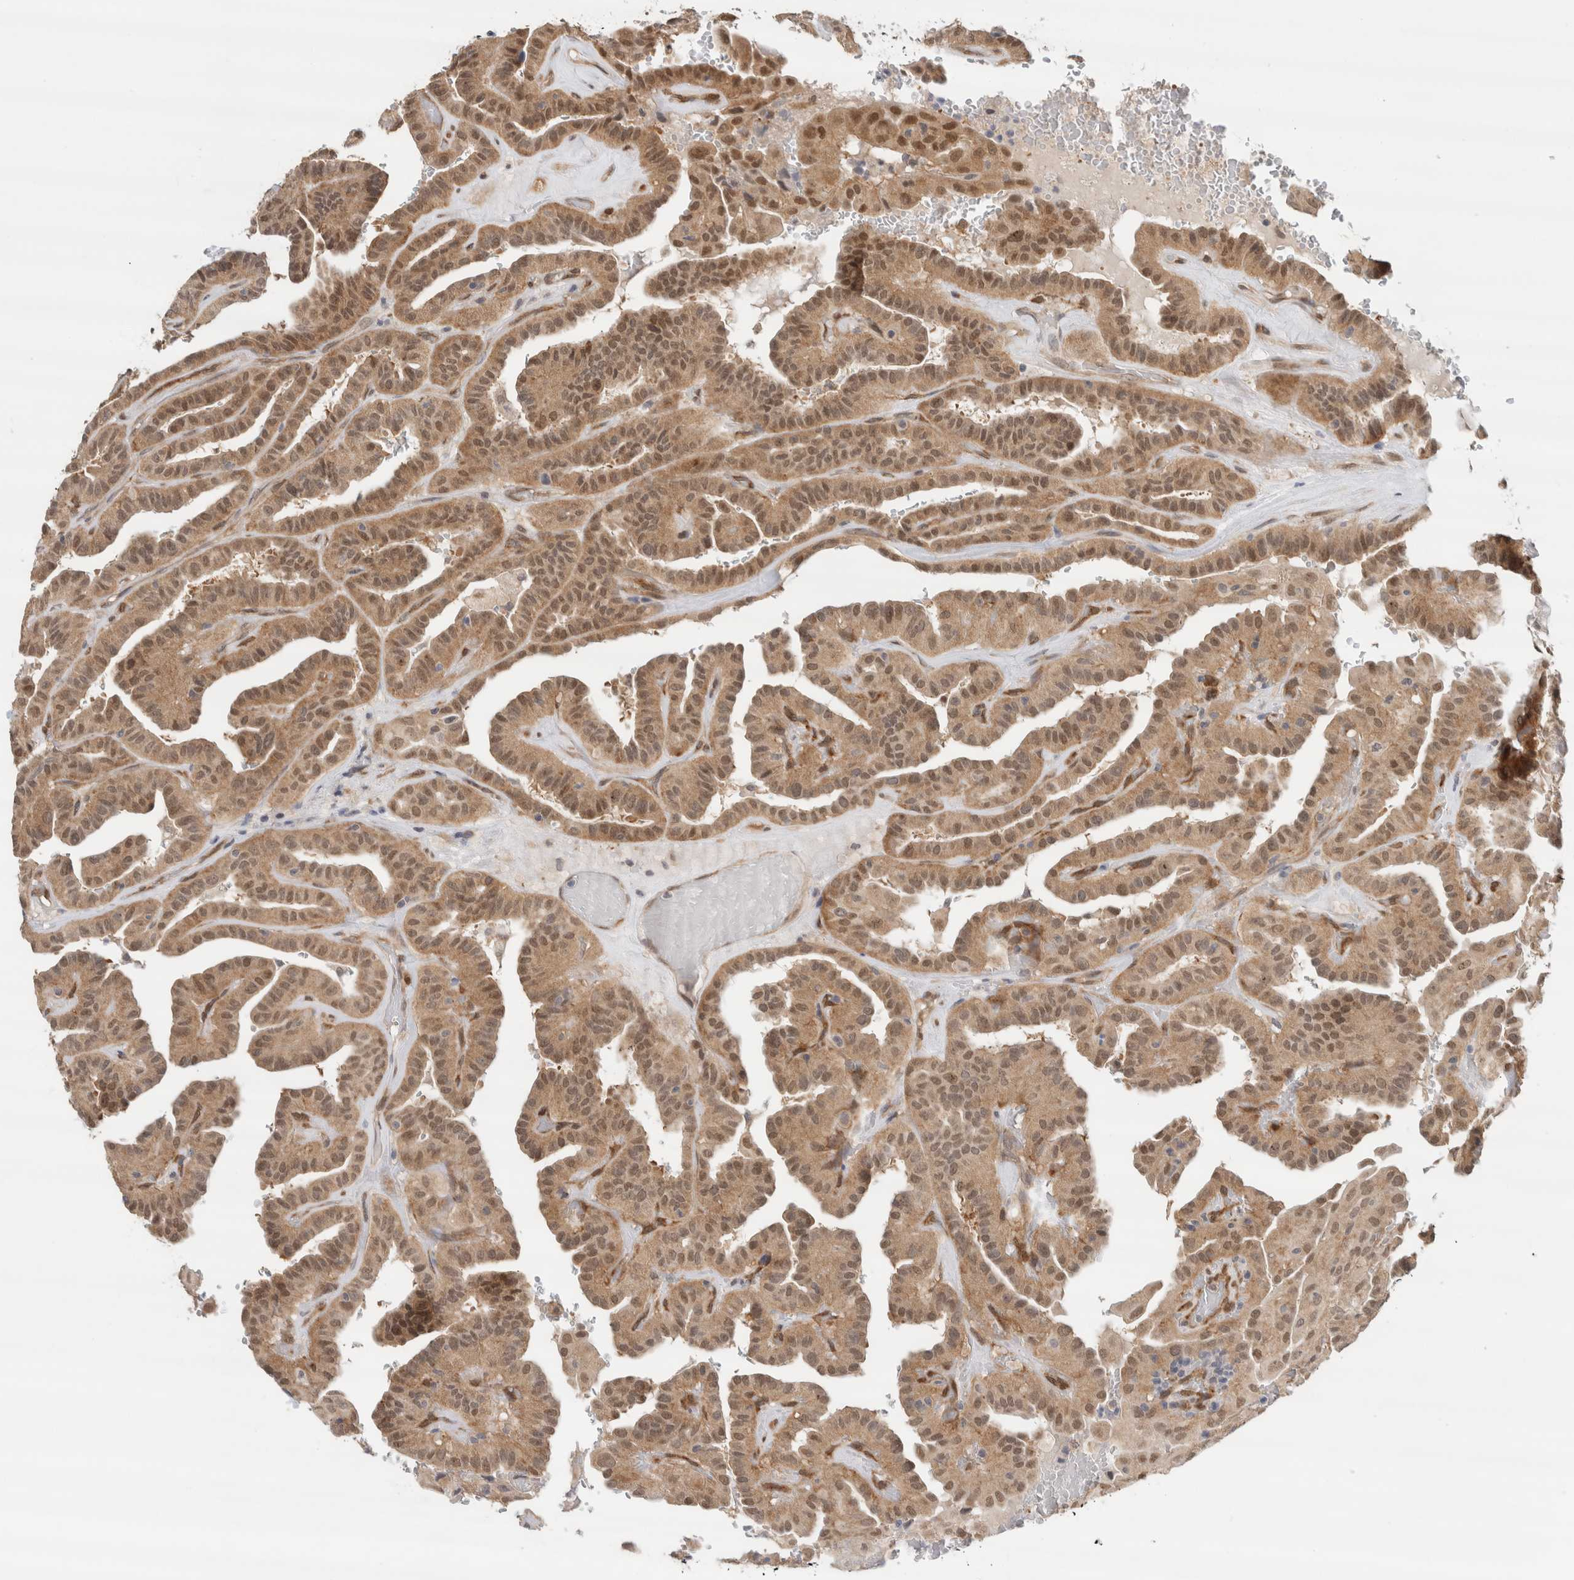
{"staining": {"intensity": "moderate", "quantity": ">75%", "location": "cytoplasmic/membranous,nuclear"}, "tissue": "thyroid cancer", "cell_type": "Tumor cells", "image_type": "cancer", "snomed": [{"axis": "morphology", "description": "Papillary adenocarcinoma, NOS"}, {"axis": "topography", "description": "Thyroid gland"}], "caption": "A histopathology image showing moderate cytoplasmic/membranous and nuclear staining in about >75% of tumor cells in thyroid cancer (papillary adenocarcinoma), as visualized by brown immunohistochemical staining.", "gene": "EIF4G3", "patient": {"sex": "male", "age": 77}}